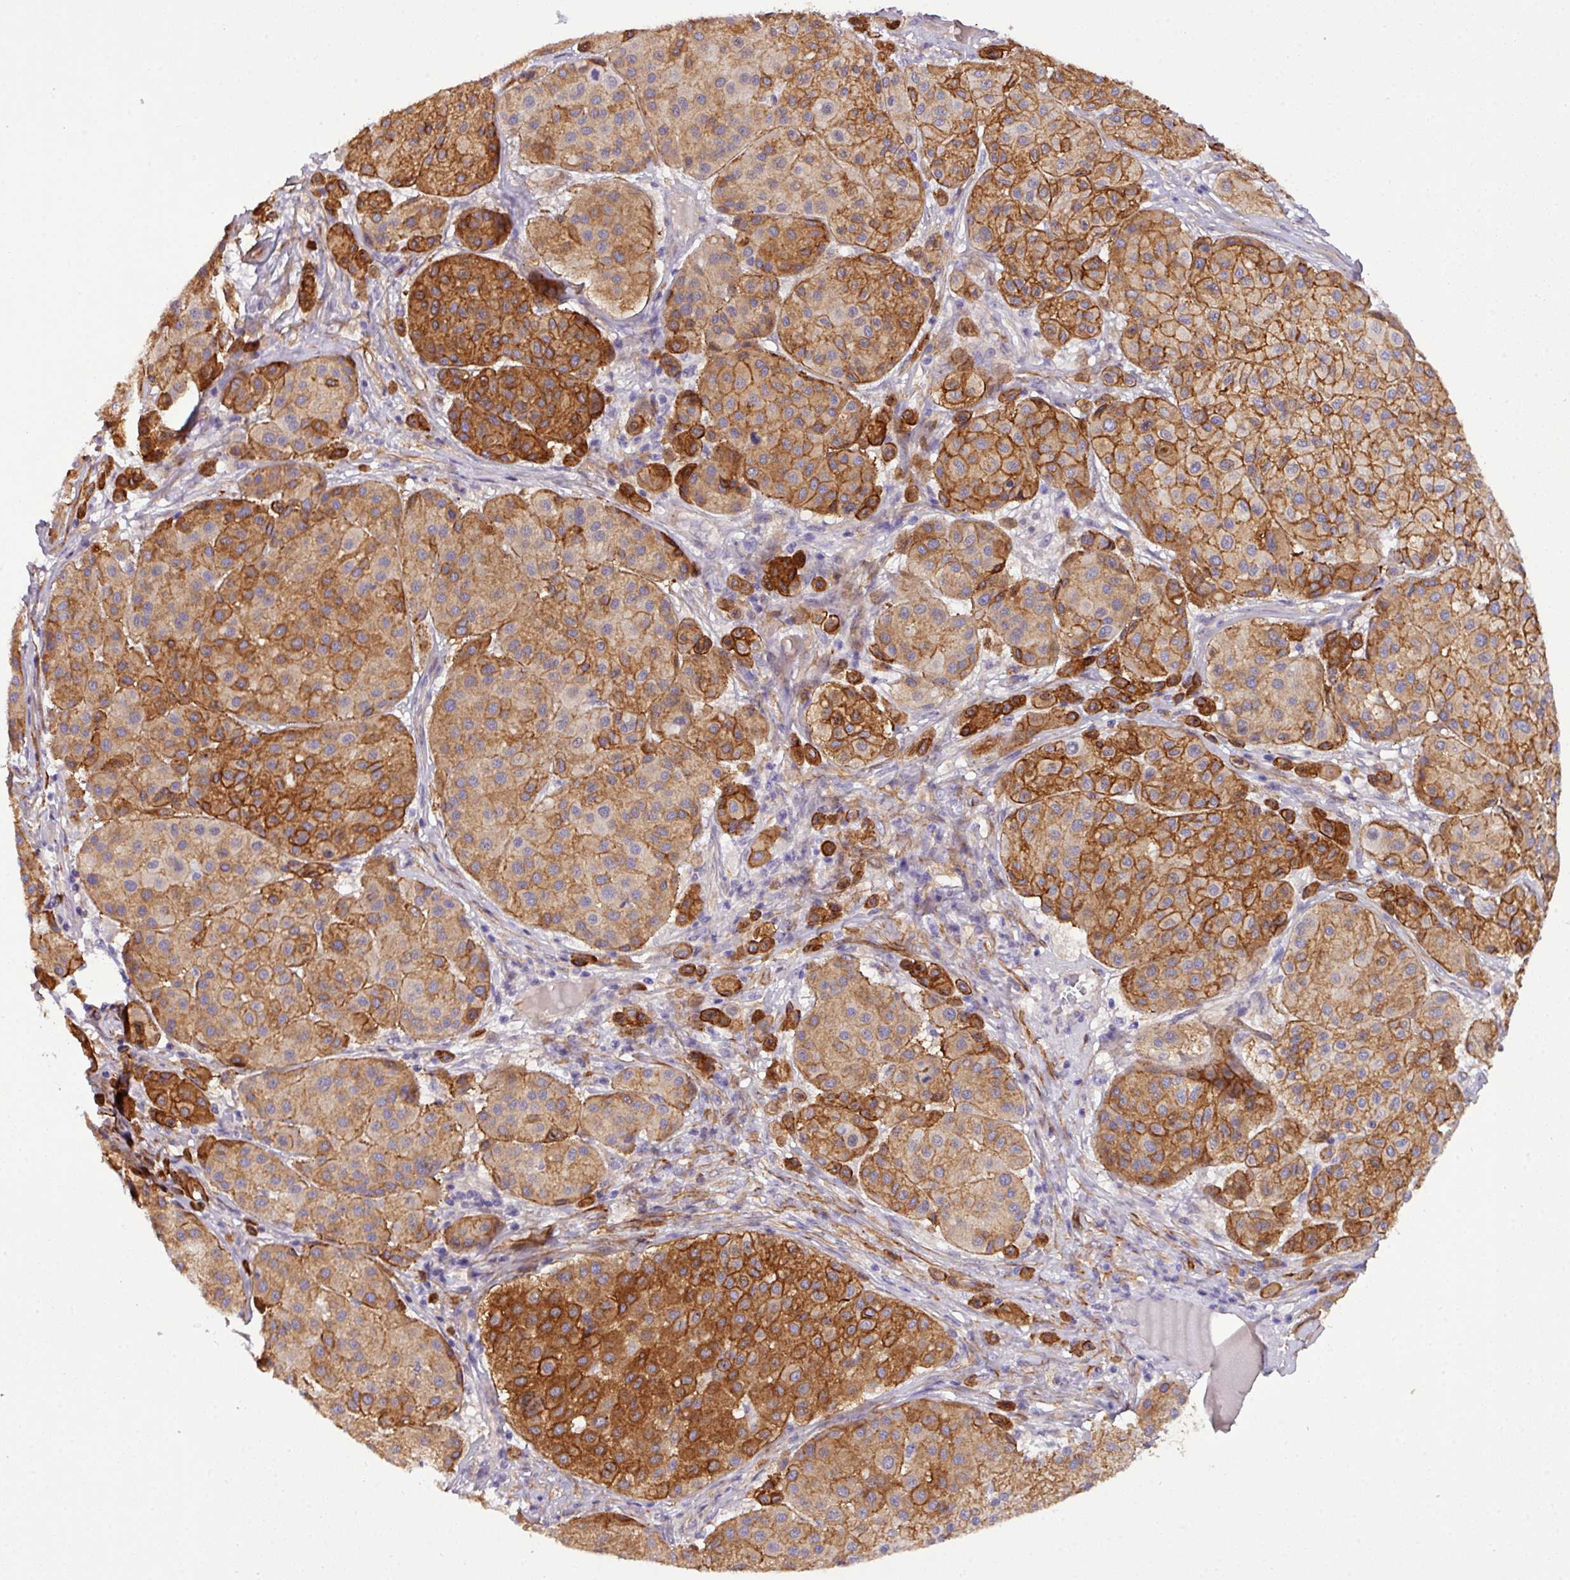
{"staining": {"intensity": "strong", "quantity": ">75%", "location": "cytoplasmic/membranous"}, "tissue": "melanoma", "cell_type": "Tumor cells", "image_type": "cancer", "snomed": [{"axis": "morphology", "description": "Malignant melanoma, Metastatic site"}, {"axis": "topography", "description": "Smooth muscle"}], "caption": "Immunohistochemistry of melanoma displays high levels of strong cytoplasmic/membranous positivity in about >75% of tumor cells.", "gene": "PARD6A", "patient": {"sex": "male", "age": 41}}